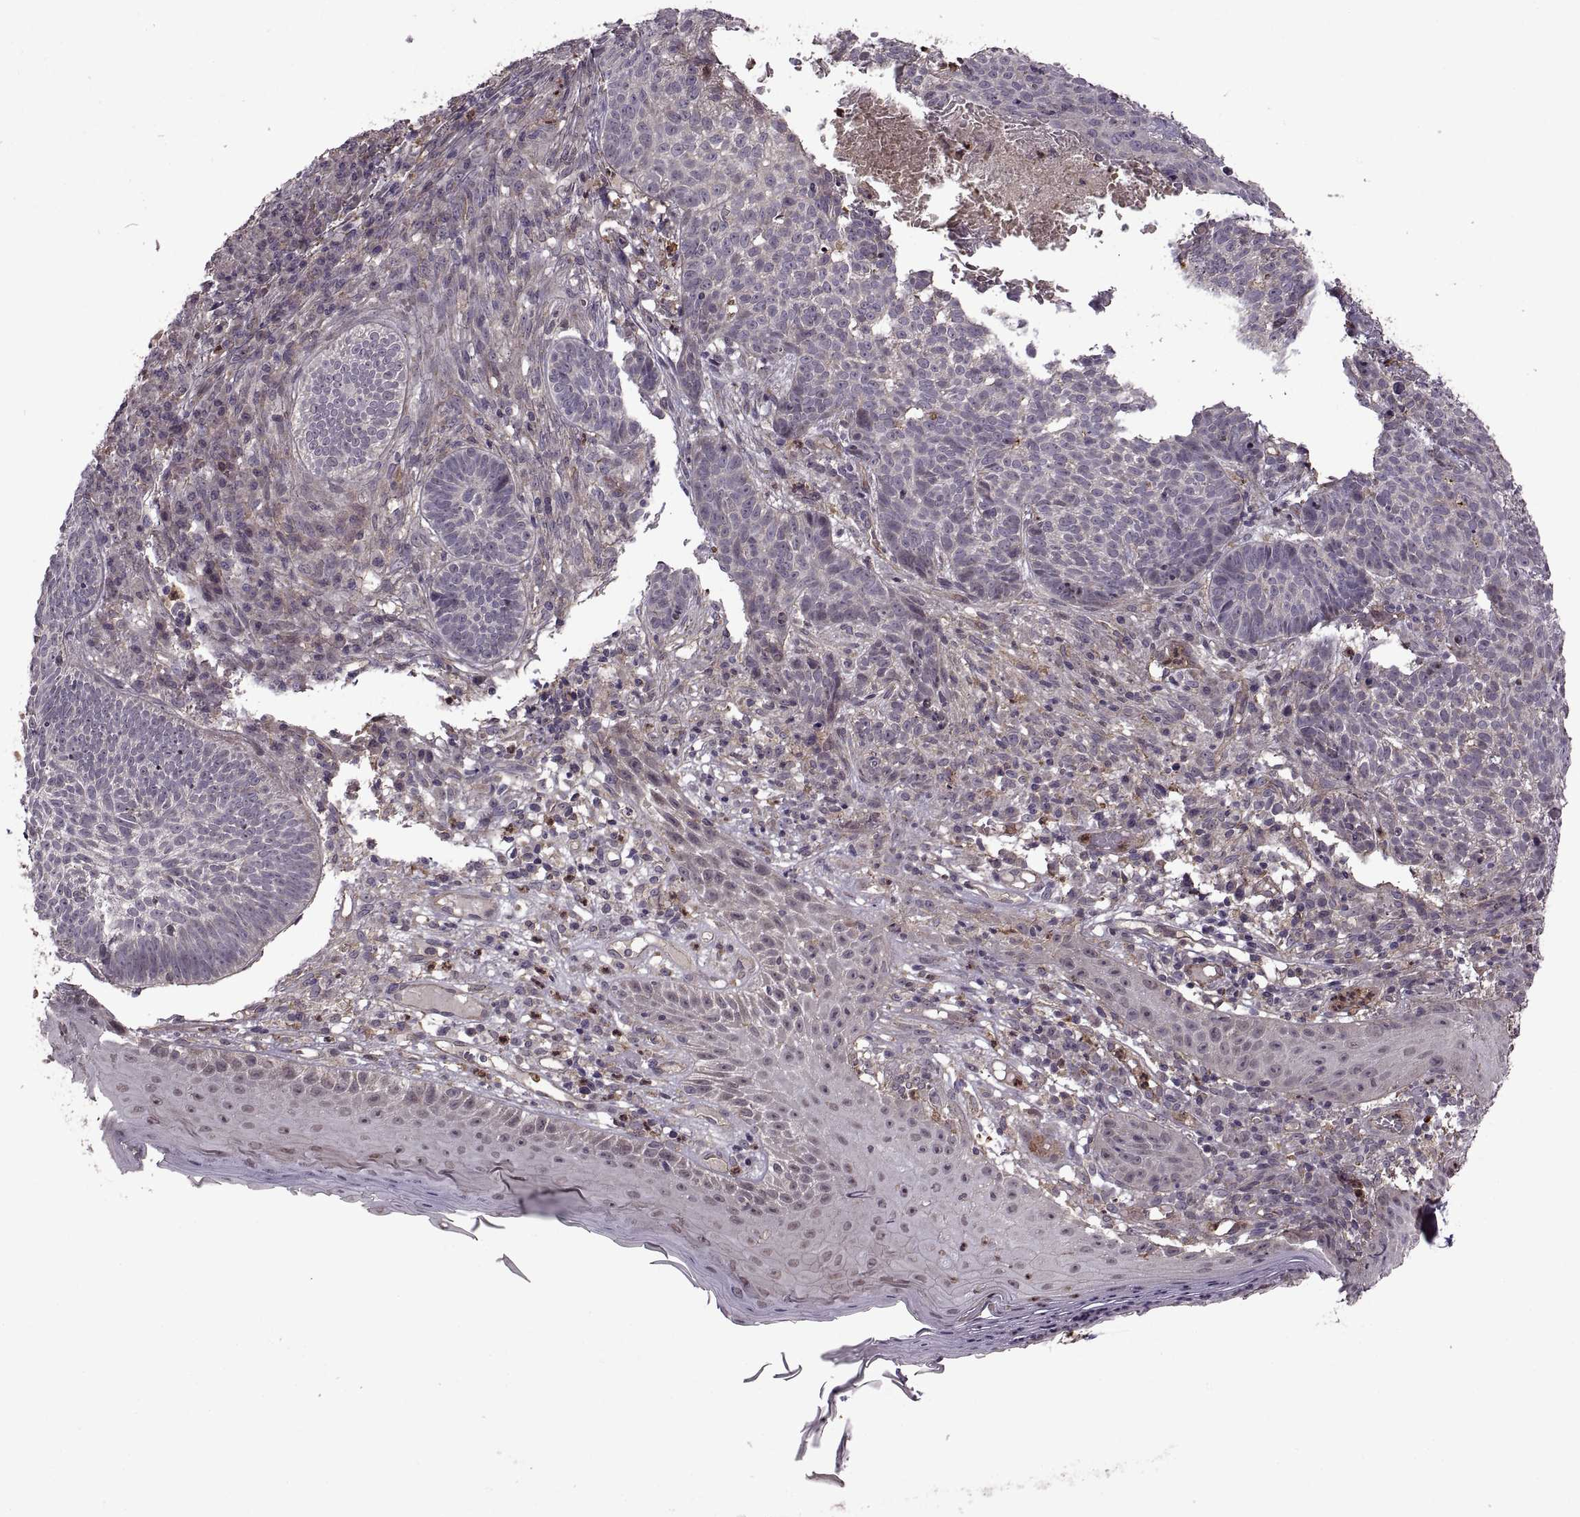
{"staining": {"intensity": "negative", "quantity": "none", "location": "none"}, "tissue": "skin cancer", "cell_type": "Tumor cells", "image_type": "cancer", "snomed": [{"axis": "morphology", "description": "Basal cell carcinoma"}, {"axis": "topography", "description": "Skin"}], "caption": "Immunohistochemistry (IHC) histopathology image of skin cancer (basal cell carcinoma) stained for a protein (brown), which reveals no staining in tumor cells.", "gene": "PIERCE1", "patient": {"sex": "male", "age": 90}}